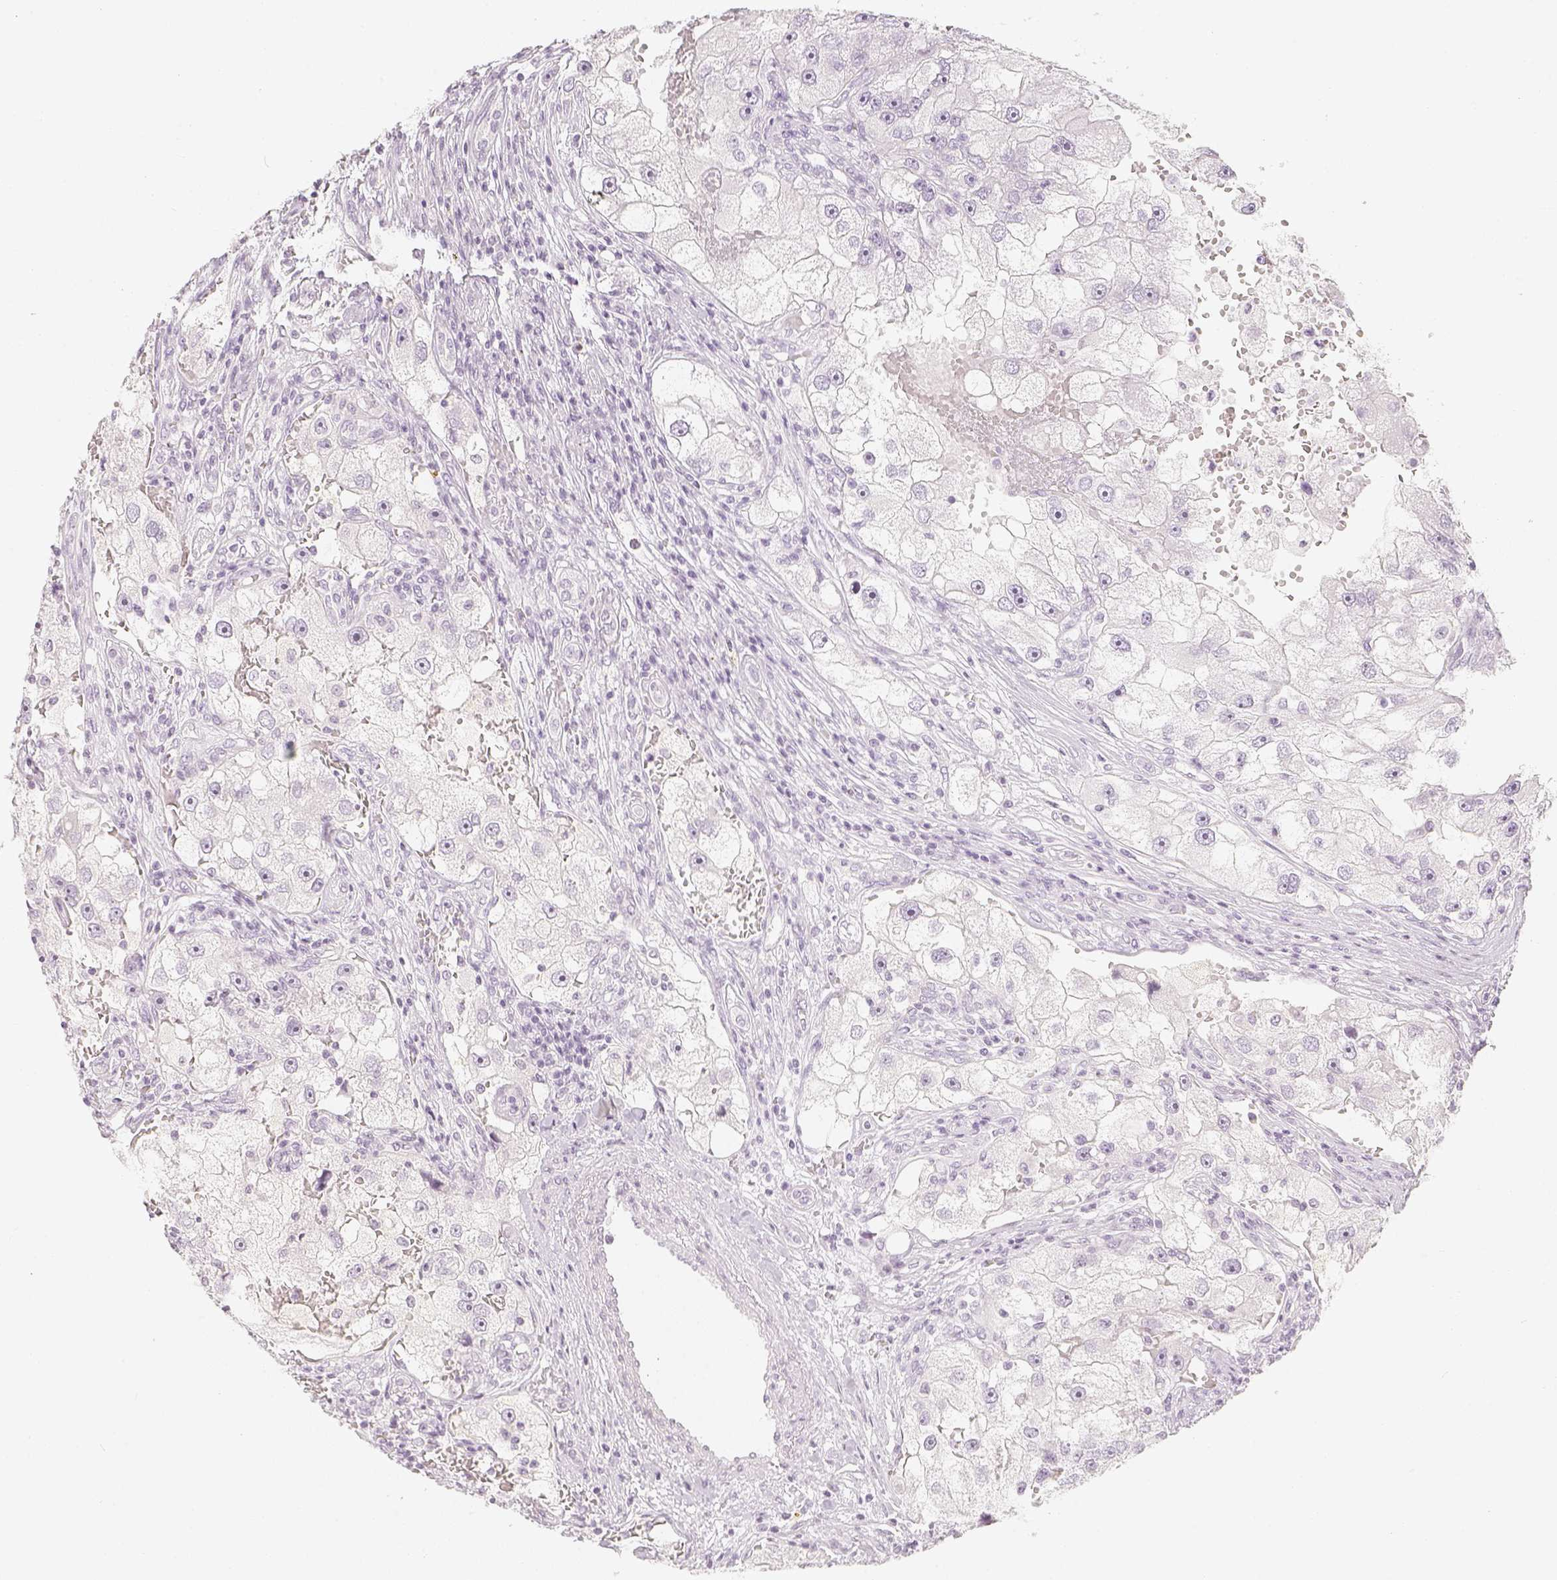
{"staining": {"intensity": "negative", "quantity": "none", "location": "none"}, "tissue": "renal cancer", "cell_type": "Tumor cells", "image_type": "cancer", "snomed": [{"axis": "morphology", "description": "Adenocarcinoma, NOS"}, {"axis": "topography", "description": "Kidney"}], "caption": "This image is of adenocarcinoma (renal) stained with IHC to label a protein in brown with the nuclei are counter-stained blue. There is no expression in tumor cells.", "gene": "SLC18A1", "patient": {"sex": "male", "age": 63}}